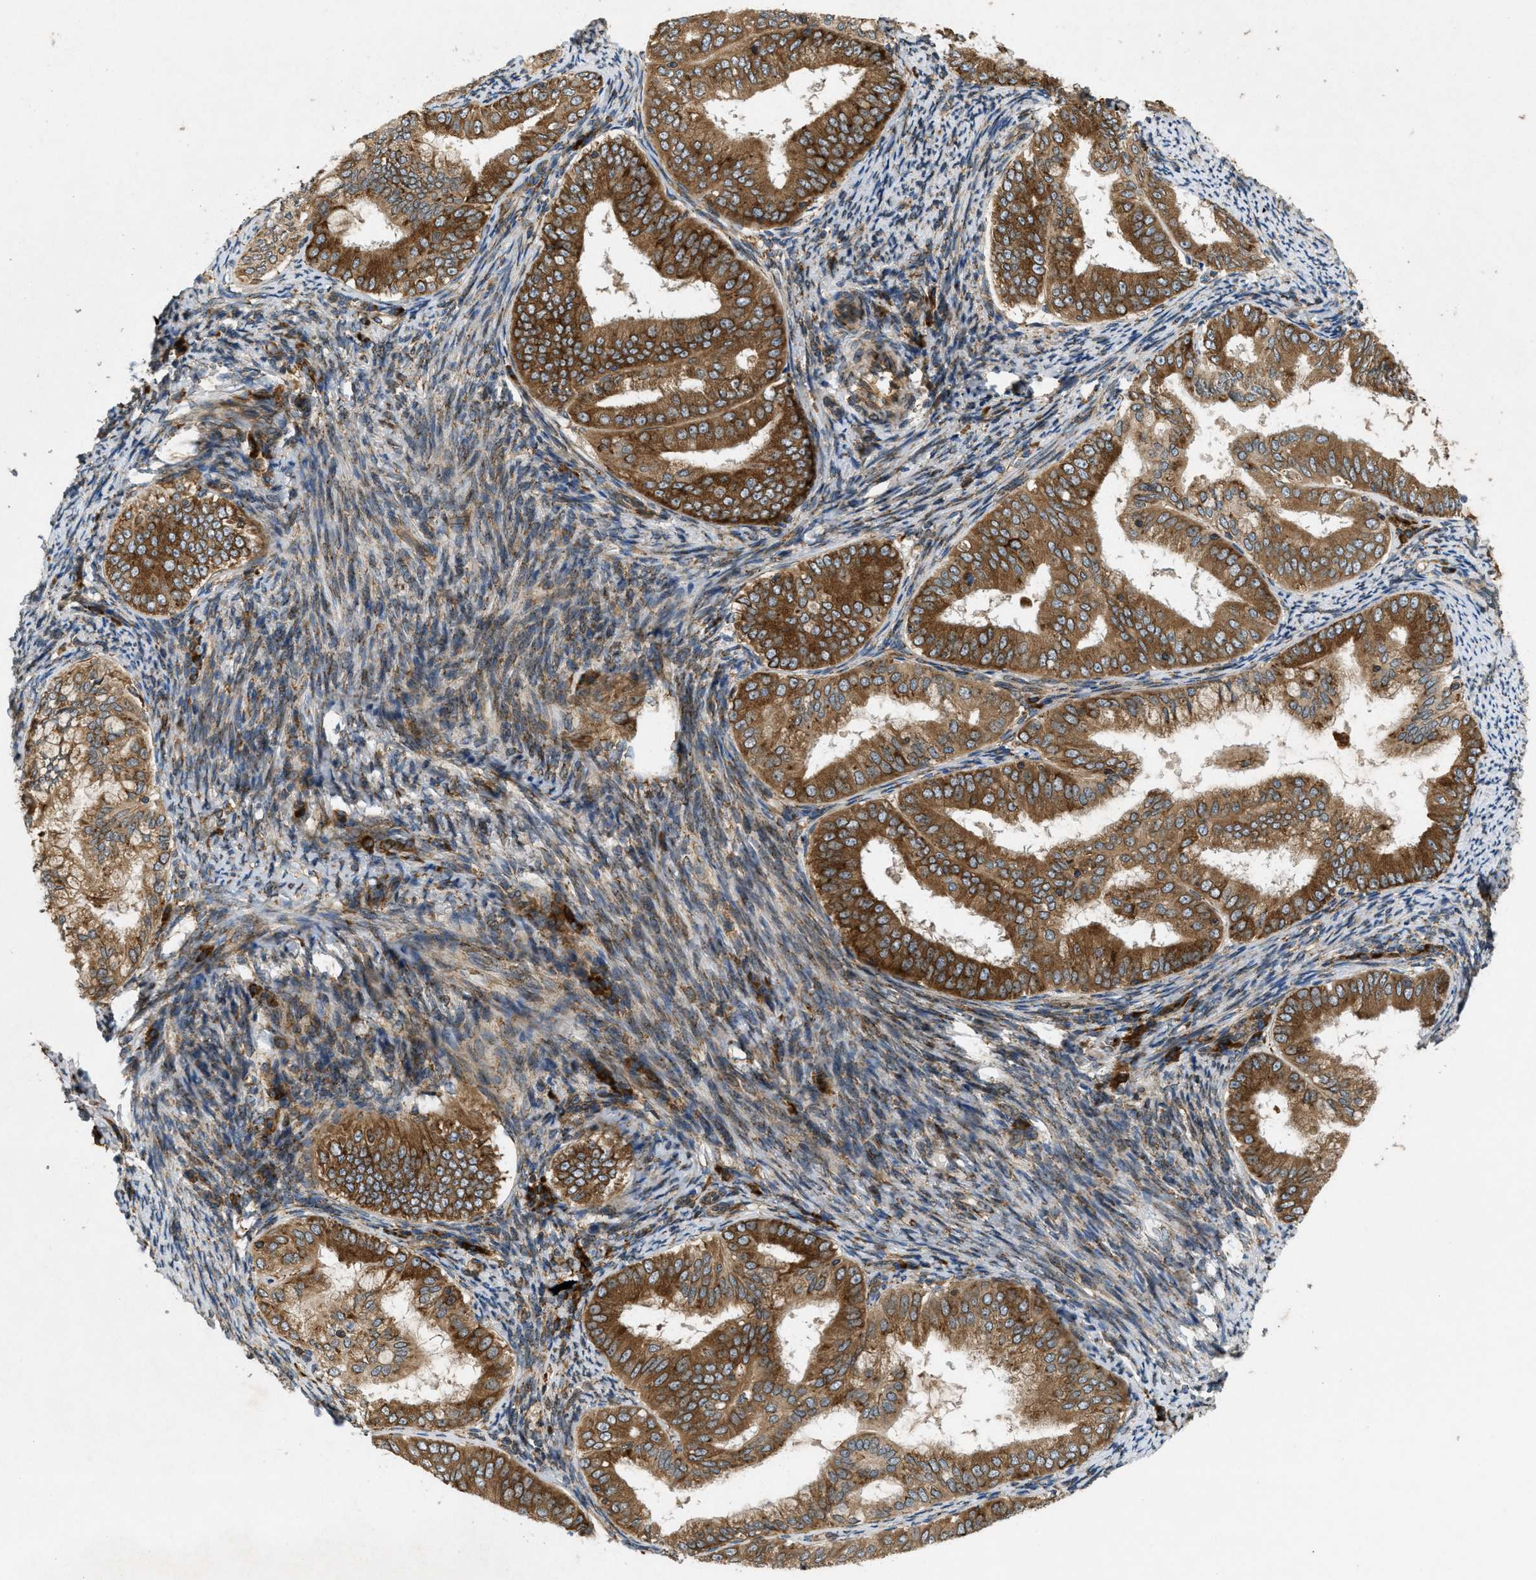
{"staining": {"intensity": "strong", "quantity": ">75%", "location": "cytoplasmic/membranous"}, "tissue": "endometrial cancer", "cell_type": "Tumor cells", "image_type": "cancer", "snomed": [{"axis": "morphology", "description": "Adenocarcinoma, NOS"}, {"axis": "topography", "description": "Endometrium"}], "caption": "Immunohistochemical staining of endometrial cancer (adenocarcinoma) exhibits strong cytoplasmic/membranous protein staining in about >75% of tumor cells. (Brightfield microscopy of DAB IHC at high magnification).", "gene": "PCDH18", "patient": {"sex": "female", "age": 63}}